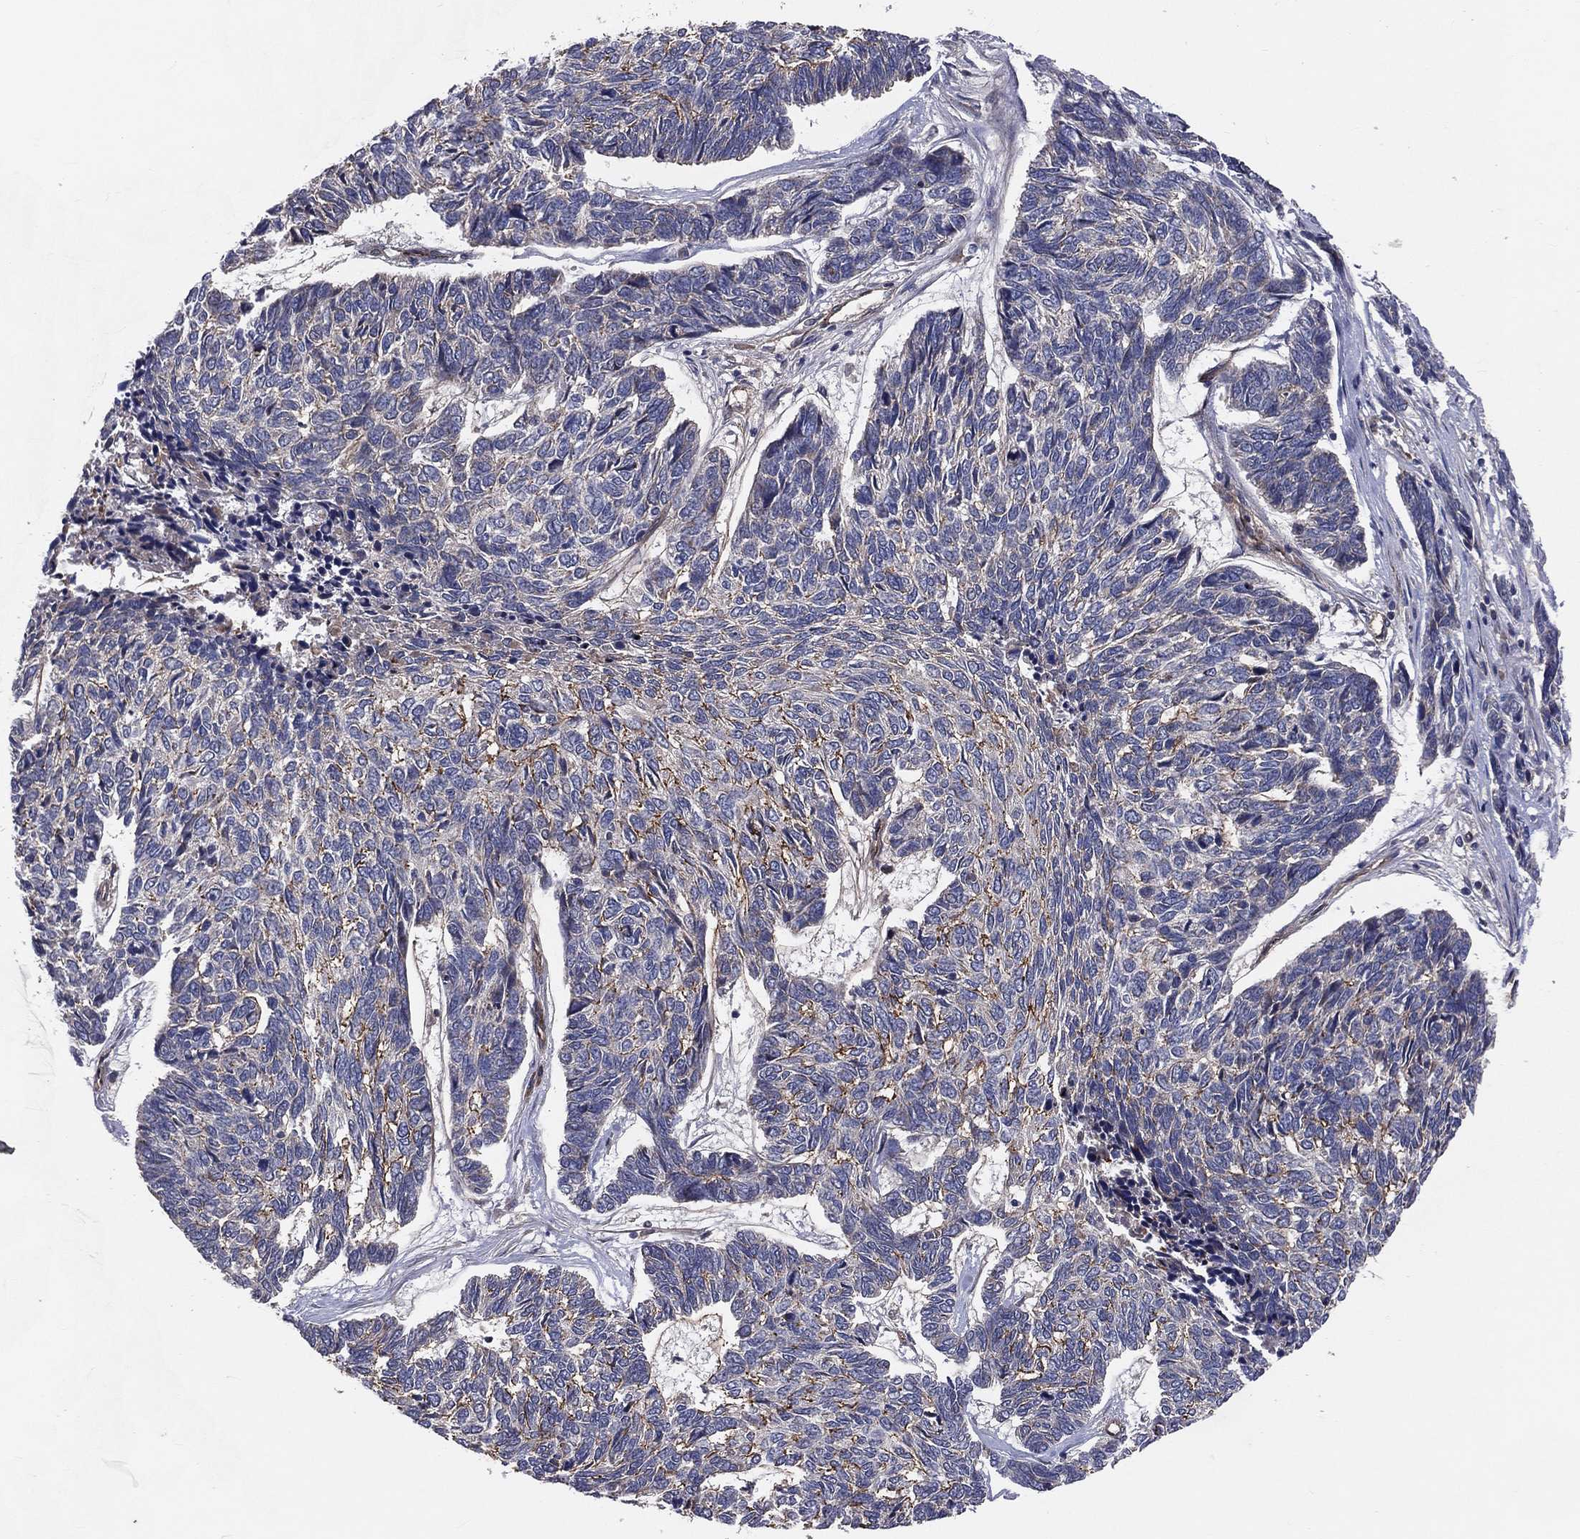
{"staining": {"intensity": "negative", "quantity": "none", "location": "none"}, "tissue": "skin cancer", "cell_type": "Tumor cells", "image_type": "cancer", "snomed": [{"axis": "morphology", "description": "Basal cell carcinoma"}, {"axis": "topography", "description": "Skin"}], "caption": "The immunohistochemistry (IHC) histopathology image has no significant positivity in tumor cells of skin cancer tissue.", "gene": "ENTPD1", "patient": {"sex": "female", "age": 65}}